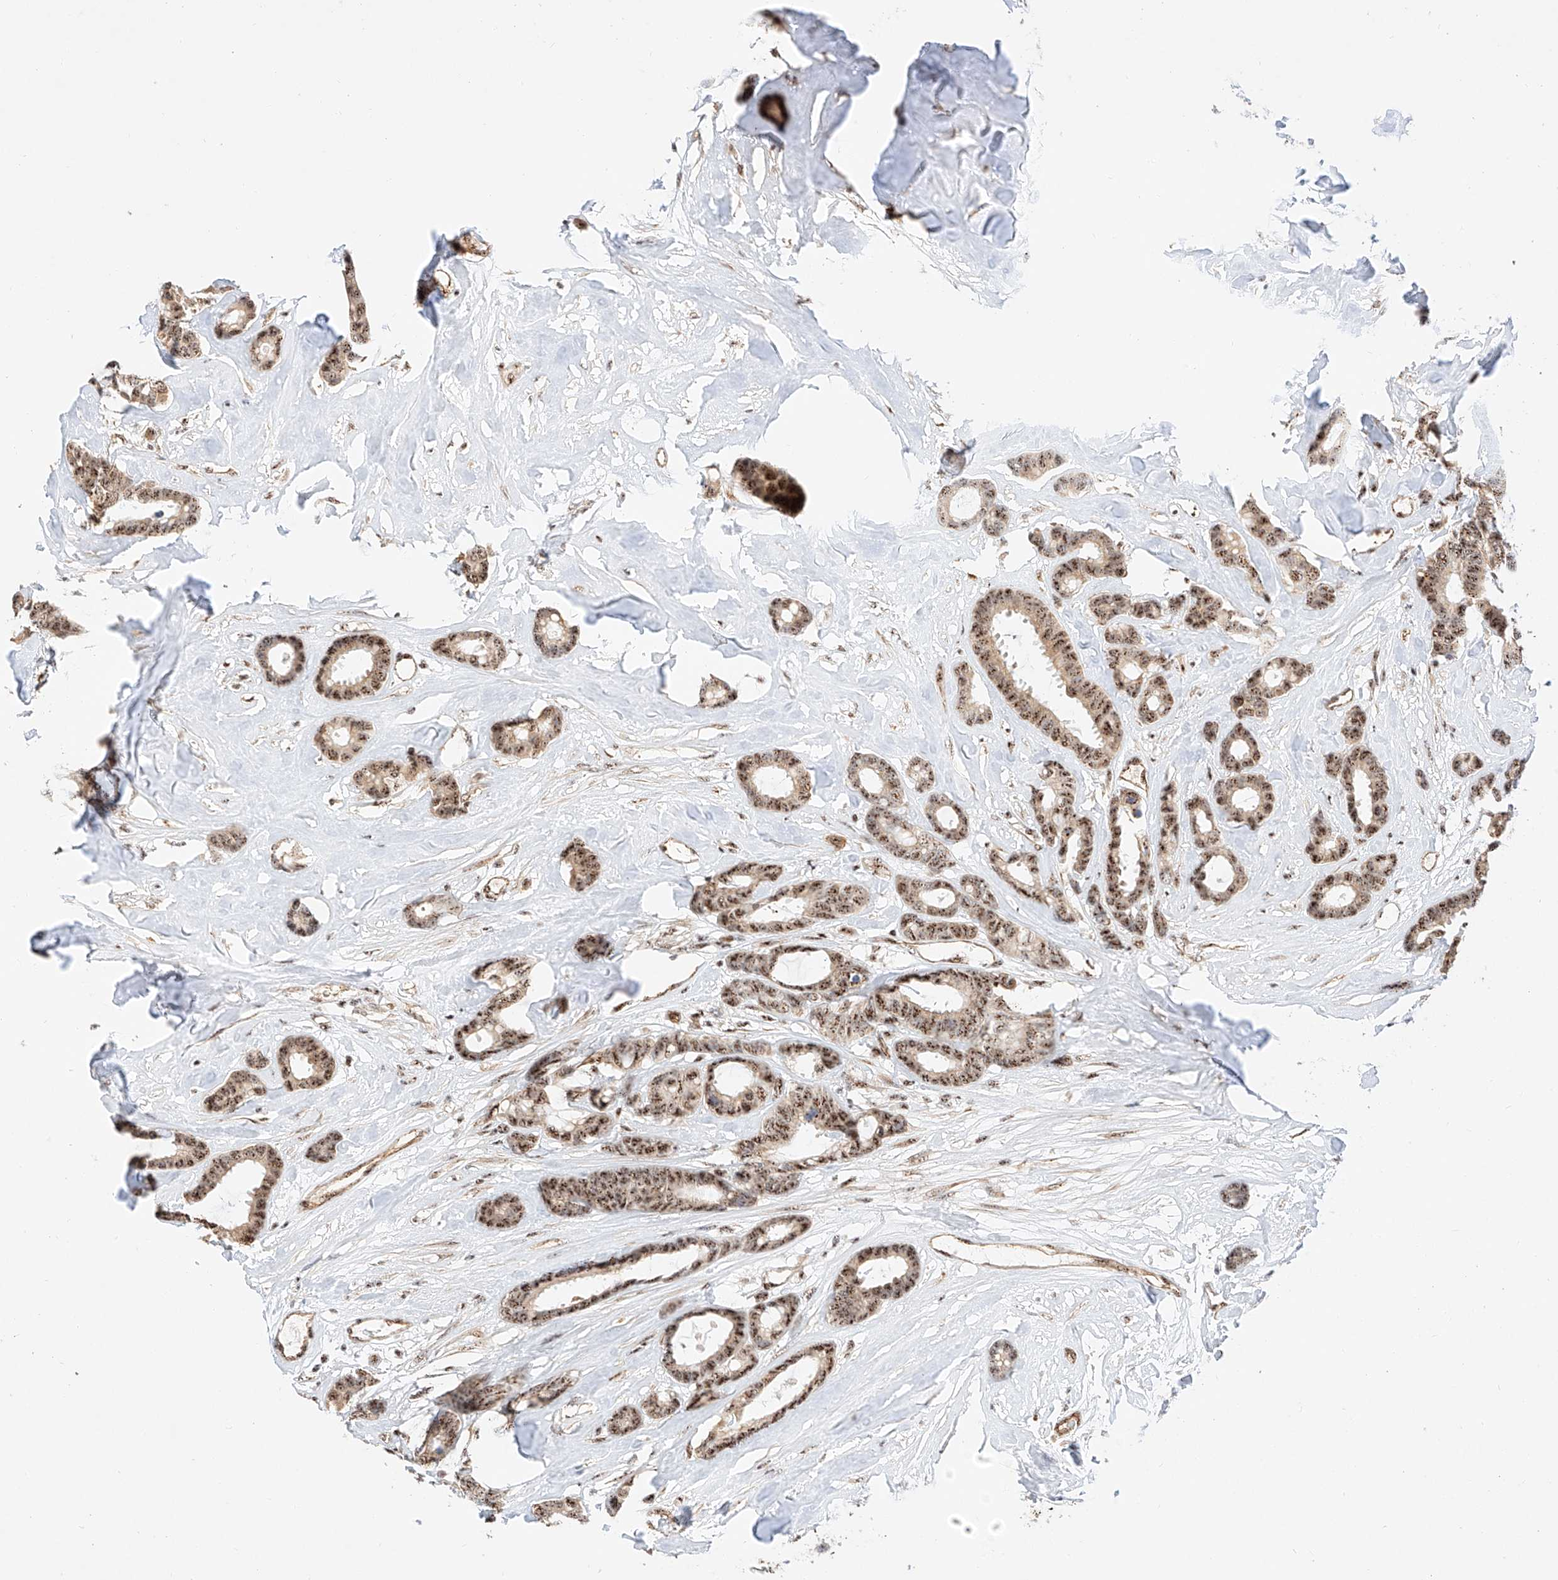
{"staining": {"intensity": "moderate", "quantity": ">75%", "location": "nuclear"}, "tissue": "breast cancer", "cell_type": "Tumor cells", "image_type": "cancer", "snomed": [{"axis": "morphology", "description": "Duct carcinoma"}, {"axis": "topography", "description": "Breast"}], "caption": "DAB immunohistochemical staining of breast cancer demonstrates moderate nuclear protein expression in approximately >75% of tumor cells.", "gene": "ATXN7L2", "patient": {"sex": "female", "age": 87}}